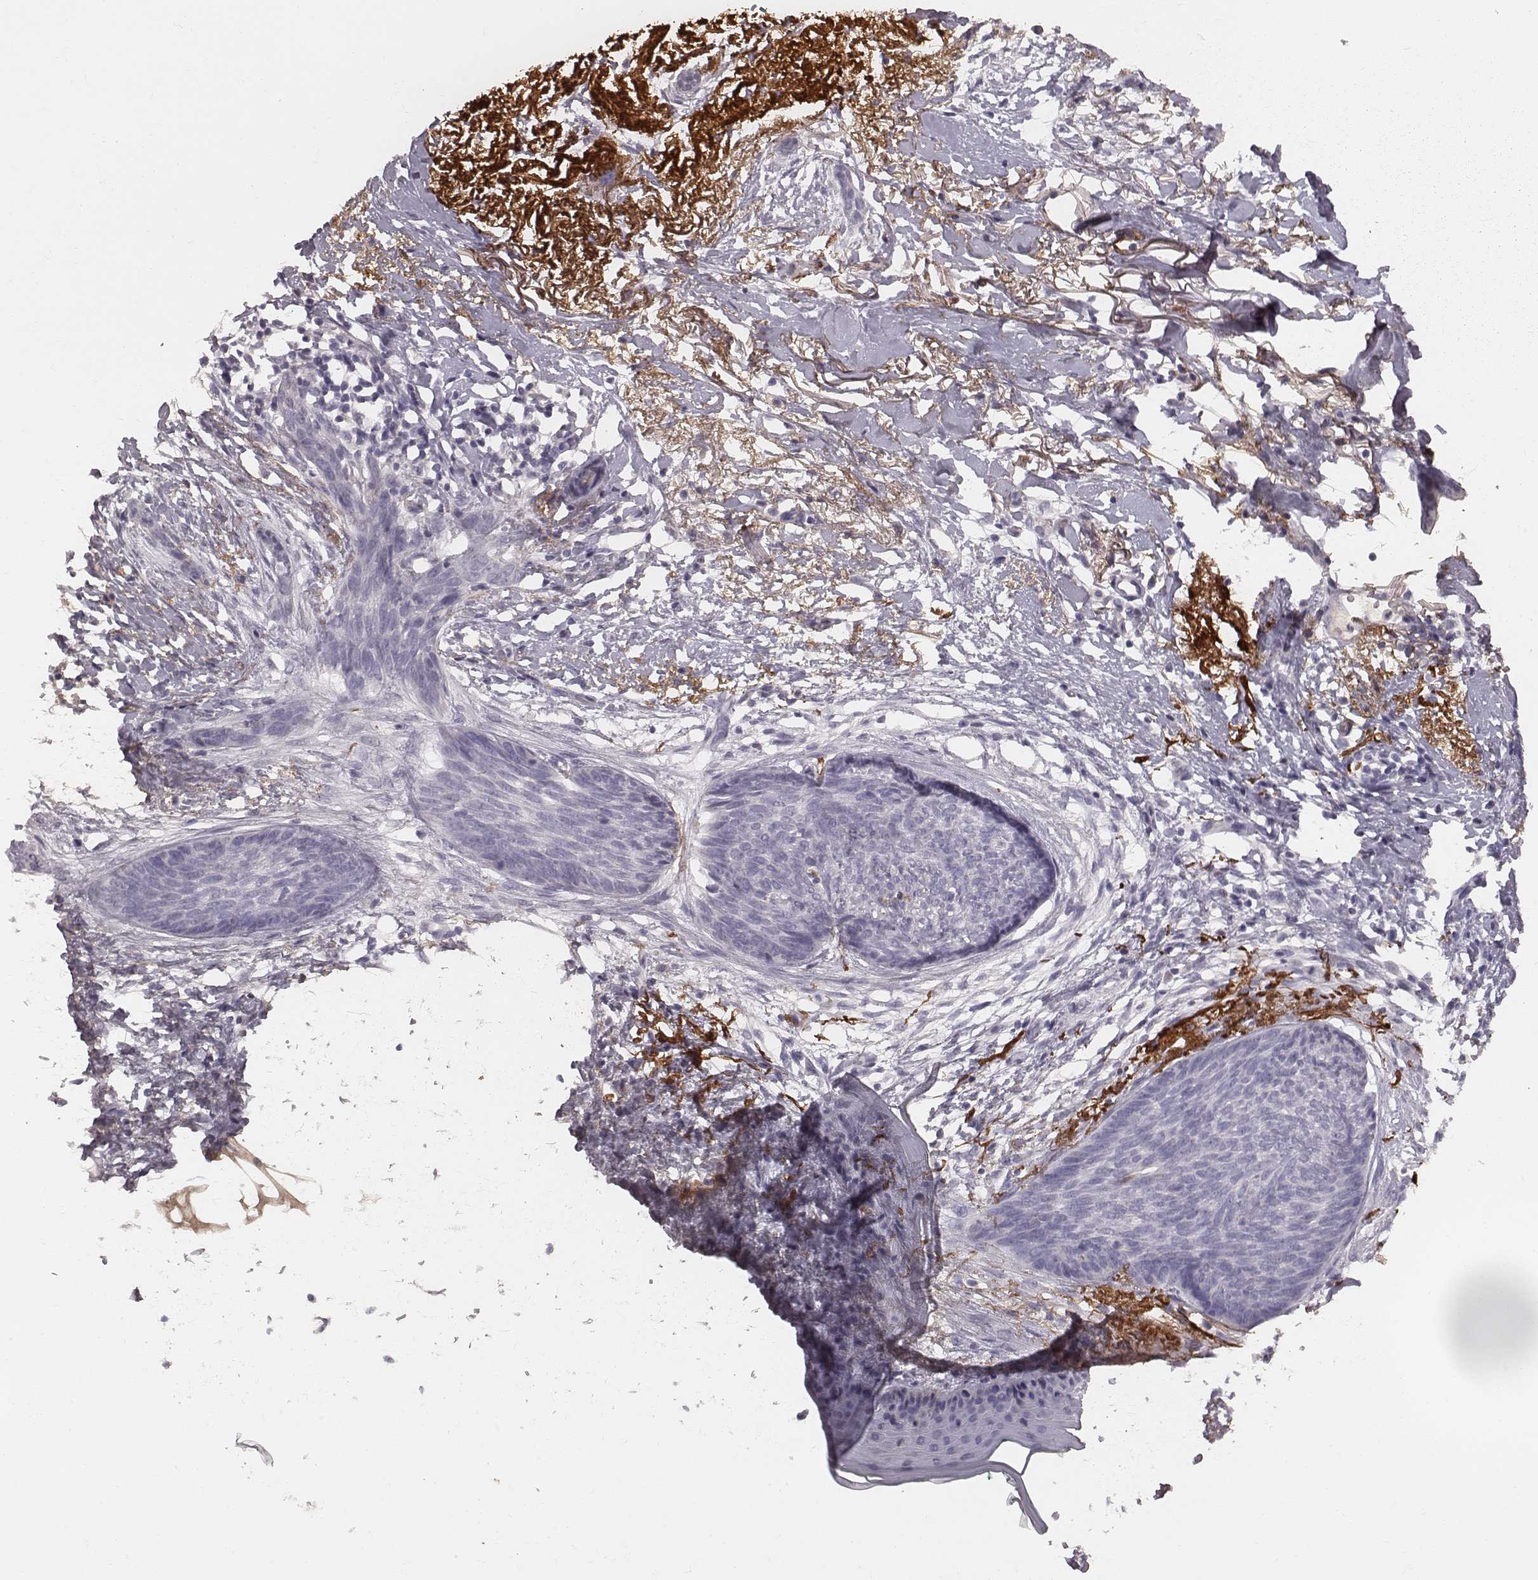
{"staining": {"intensity": "negative", "quantity": "none", "location": "none"}, "tissue": "skin cancer", "cell_type": "Tumor cells", "image_type": "cancer", "snomed": [{"axis": "morphology", "description": "Normal tissue, NOS"}, {"axis": "morphology", "description": "Basal cell carcinoma"}, {"axis": "topography", "description": "Skin"}], "caption": "Immunohistochemistry (IHC) histopathology image of neoplastic tissue: human skin cancer stained with DAB exhibits no significant protein staining in tumor cells. The staining was performed using DAB (3,3'-diaminobenzidine) to visualize the protein expression in brown, while the nuclei were stained in blue with hematoxylin (Magnification: 20x).", "gene": "CFTR", "patient": {"sex": "male", "age": 84}}